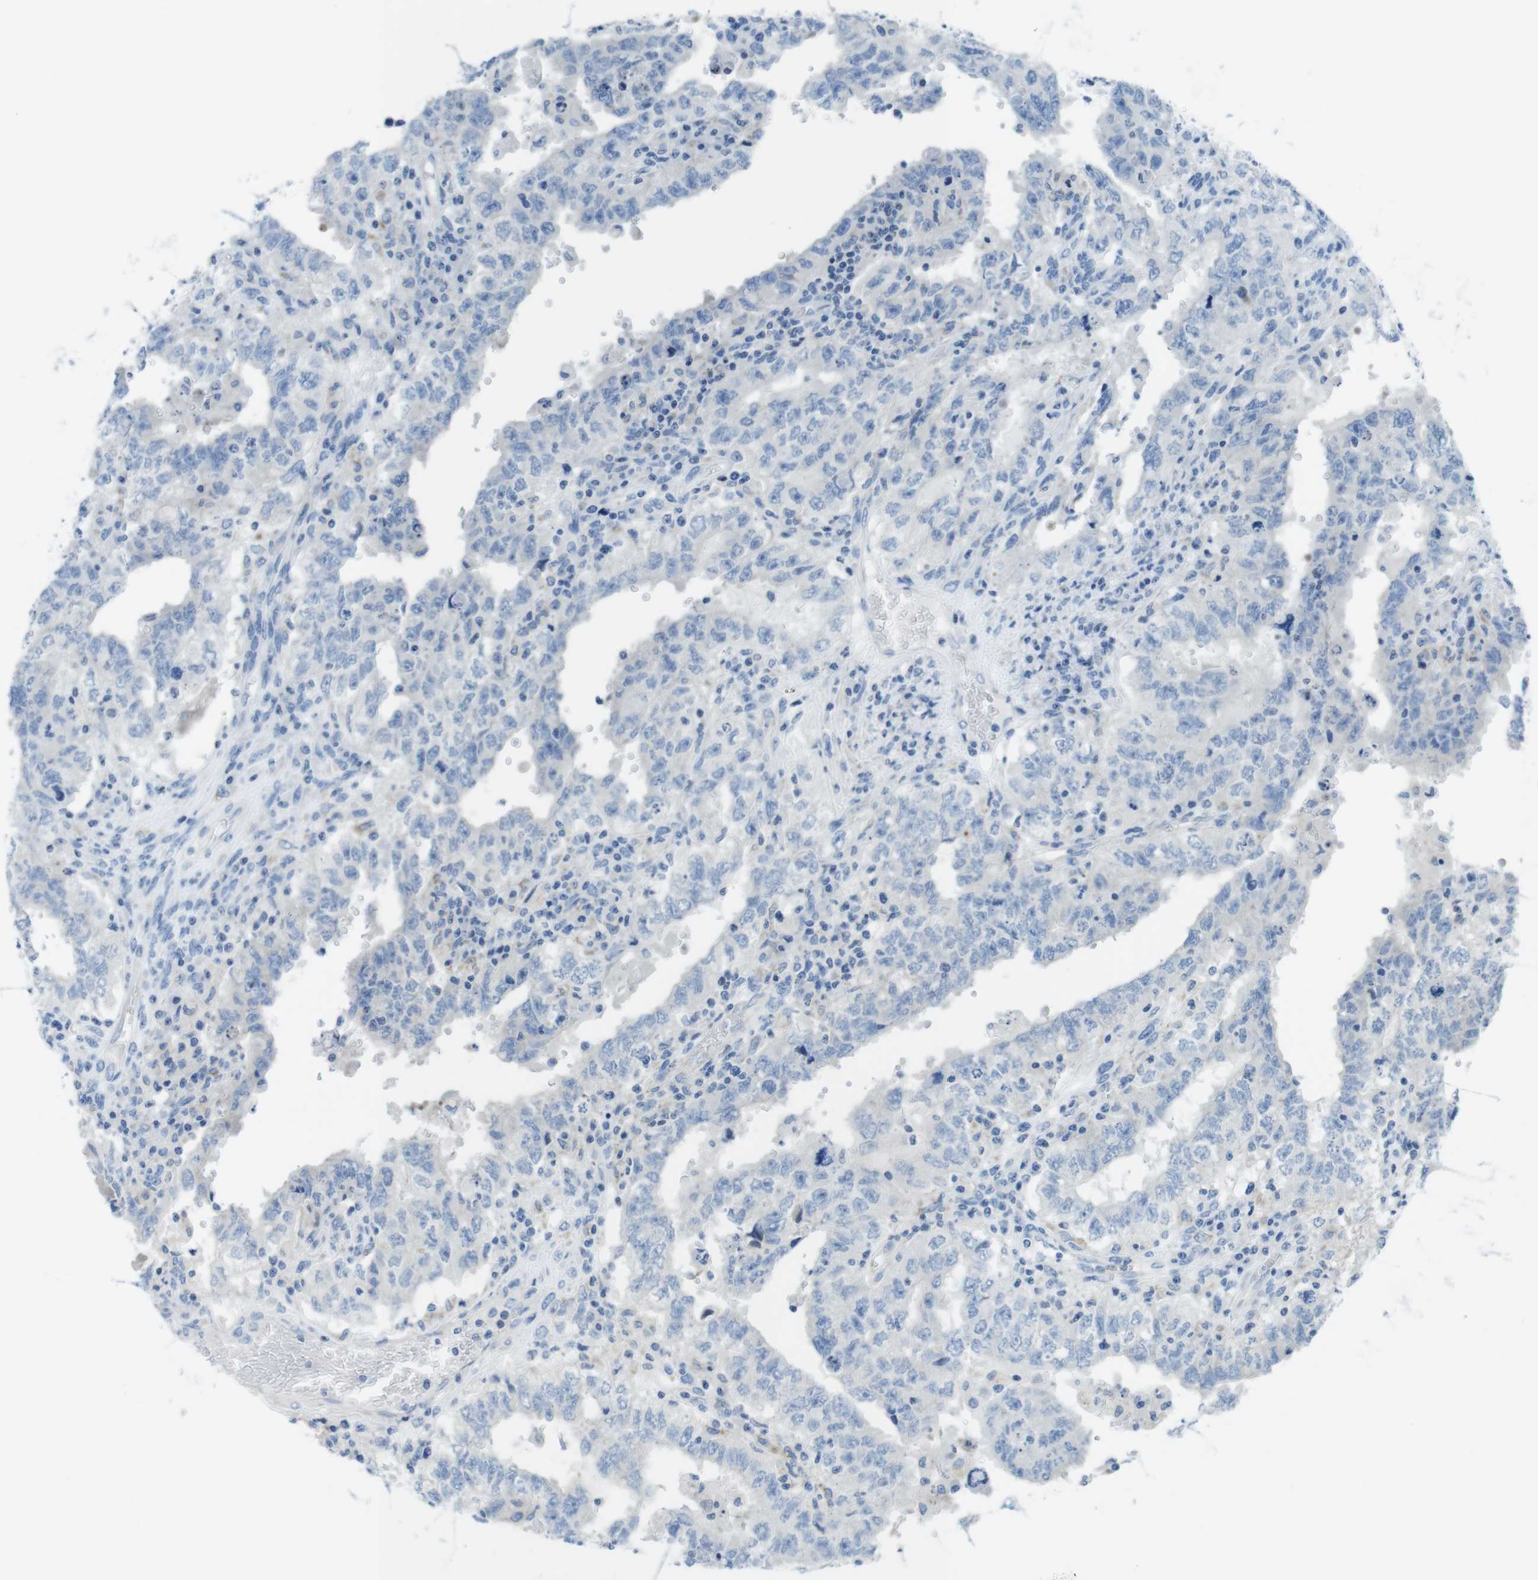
{"staining": {"intensity": "negative", "quantity": "none", "location": "none"}, "tissue": "testis cancer", "cell_type": "Tumor cells", "image_type": "cancer", "snomed": [{"axis": "morphology", "description": "Carcinoma, Embryonal, NOS"}, {"axis": "topography", "description": "Testis"}], "caption": "Tumor cells show no significant expression in testis cancer (embryonal carcinoma).", "gene": "ASIC5", "patient": {"sex": "male", "age": 26}}